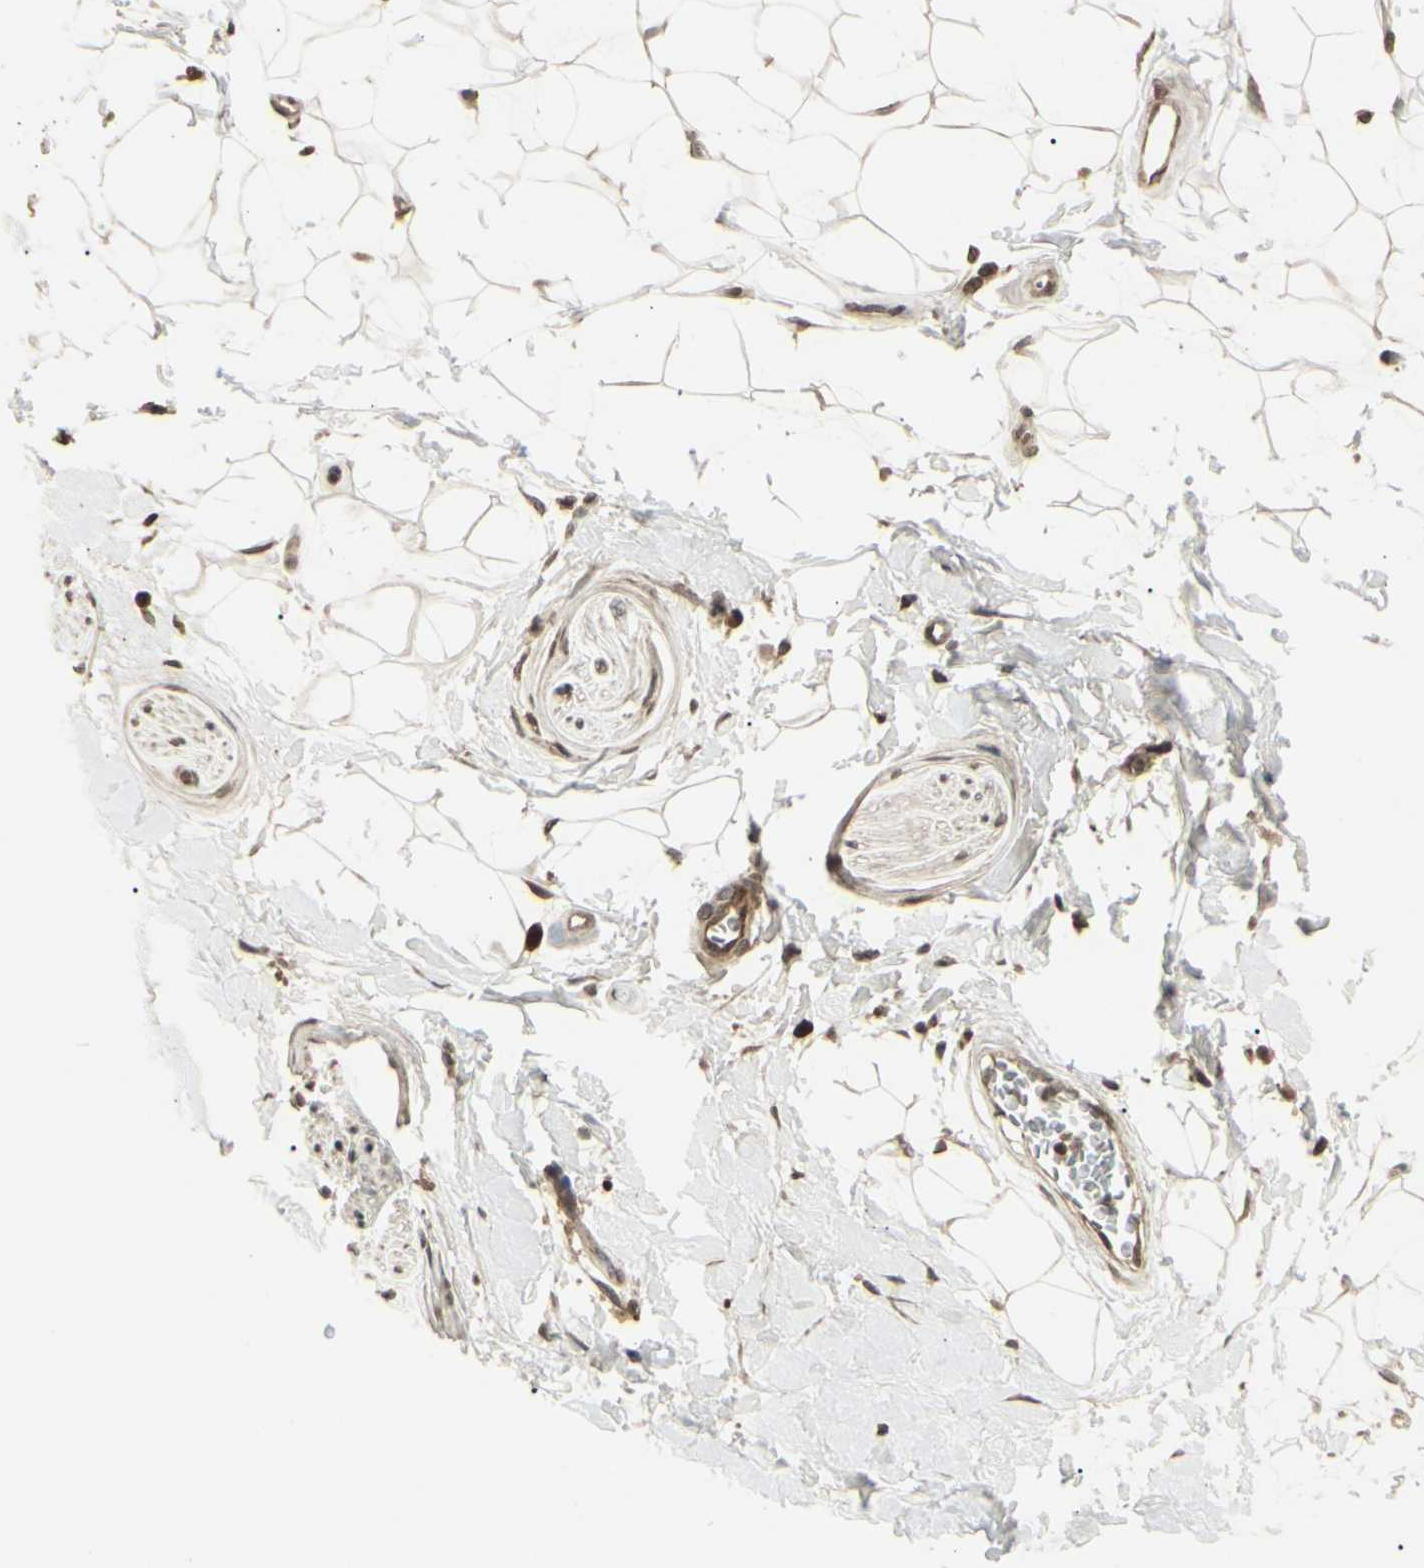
{"staining": {"intensity": "moderate", "quantity": ">75%", "location": "cytoplasmic/membranous,nuclear"}, "tissue": "adipose tissue", "cell_type": "Adipocytes", "image_type": "normal", "snomed": [{"axis": "morphology", "description": "Normal tissue, NOS"}, {"axis": "topography", "description": "Soft tissue"}], "caption": "IHC micrograph of unremarkable adipose tissue: adipose tissue stained using immunohistochemistry shows medium levels of moderate protein expression localized specifically in the cytoplasmic/membranous,nuclear of adipocytes, appearing as a cytoplasmic/membranous,nuclear brown color.", "gene": "BLNK", "patient": {"sex": "male", "age": 72}}